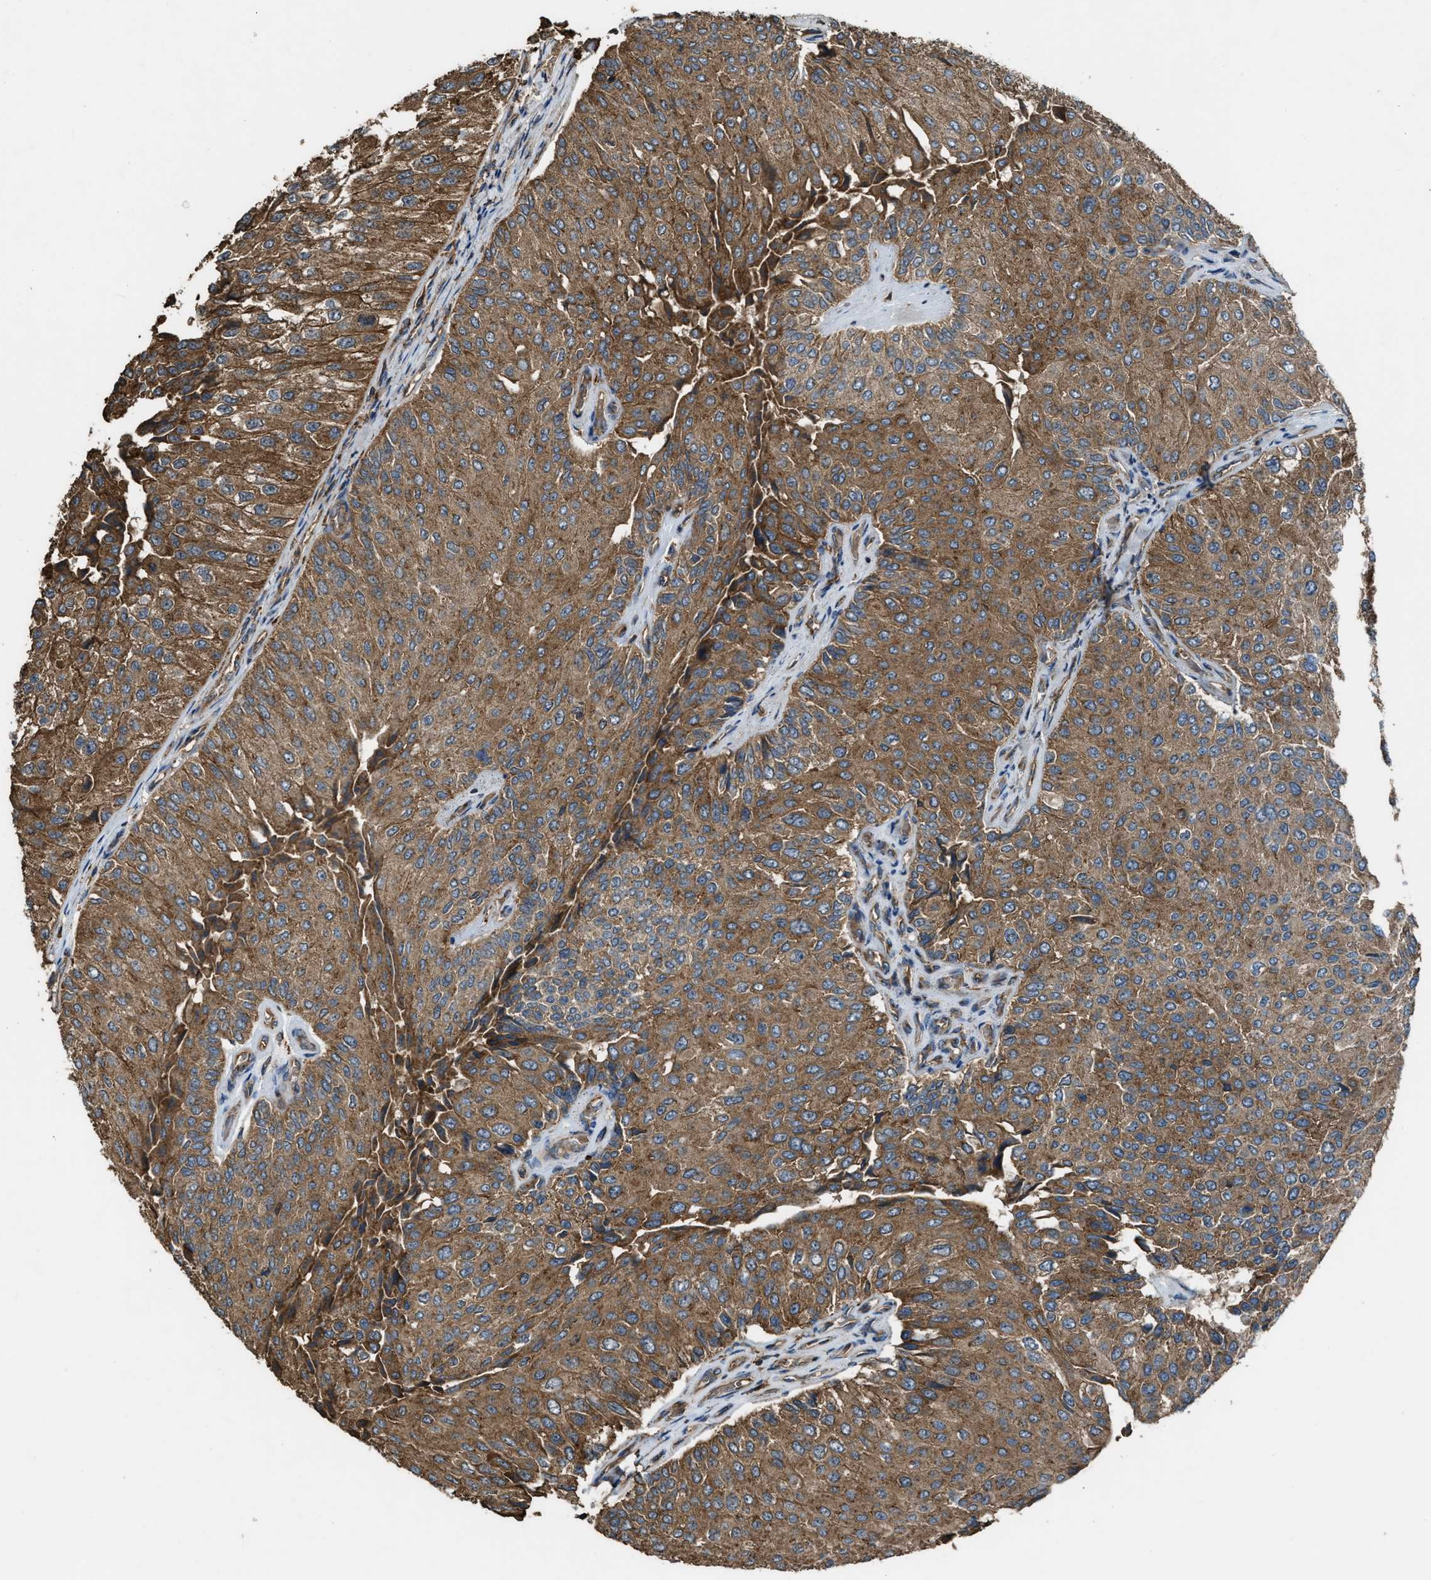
{"staining": {"intensity": "moderate", "quantity": ">75%", "location": "cytoplasmic/membranous"}, "tissue": "urothelial cancer", "cell_type": "Tumor cells", "image_type": "cancer", "snomed": [{"axis": "morphology", "description": "Urothelial carcinoma, High grade"}, {"axis": "topography", "description": "Kidney"}, {"axis": "topography", "description": "Urinary bladder"}], "caption": "Urothelial carcinoma (high-grade) was stained to show a protein in brown. There is medium levels of moderate cytoplasmic/membranous staining in about >75% of tumor cells. Nuclei are stained in blue.", "gene": "MAP3K8", "patient": {"sex": "male", "age": 77}}